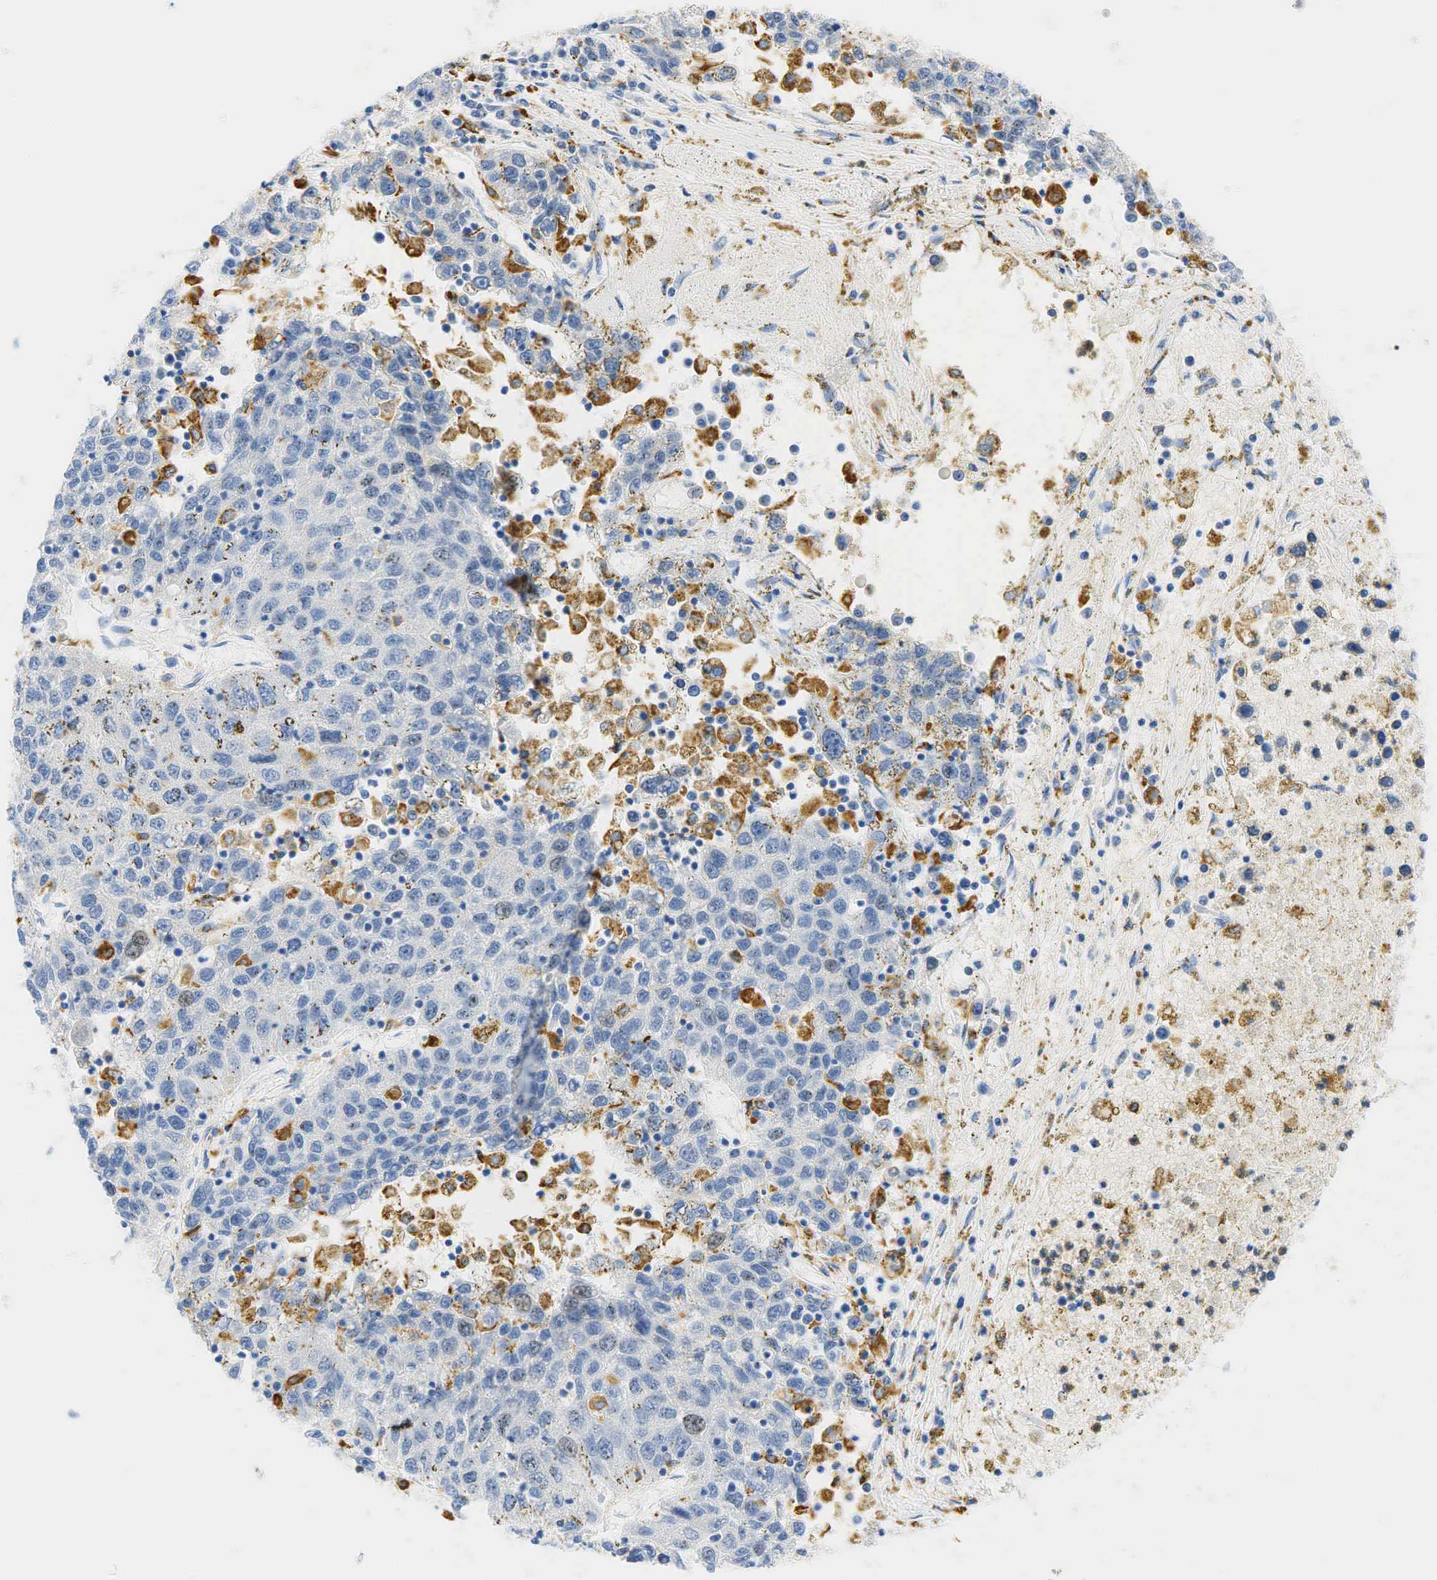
{"staining": {"intensity": "negative", "quantity": "none", "location": "none"}, "tissue": "liver cancer", "cell_type": "Tumor cells", "image_type": "cancer", "snomed": [{"axis": "morphology", "description": "Carcinoma, Hepatocellular, NOS"}, {"axis": "topography", "description": "Liver"}], "caption": "Protein analysis of liver cancer (hepatocellular carcinoma) displays no significant positivity in tumor cells.", "gene": "CD68", "patient": {"sex": "male", "age": 49}}